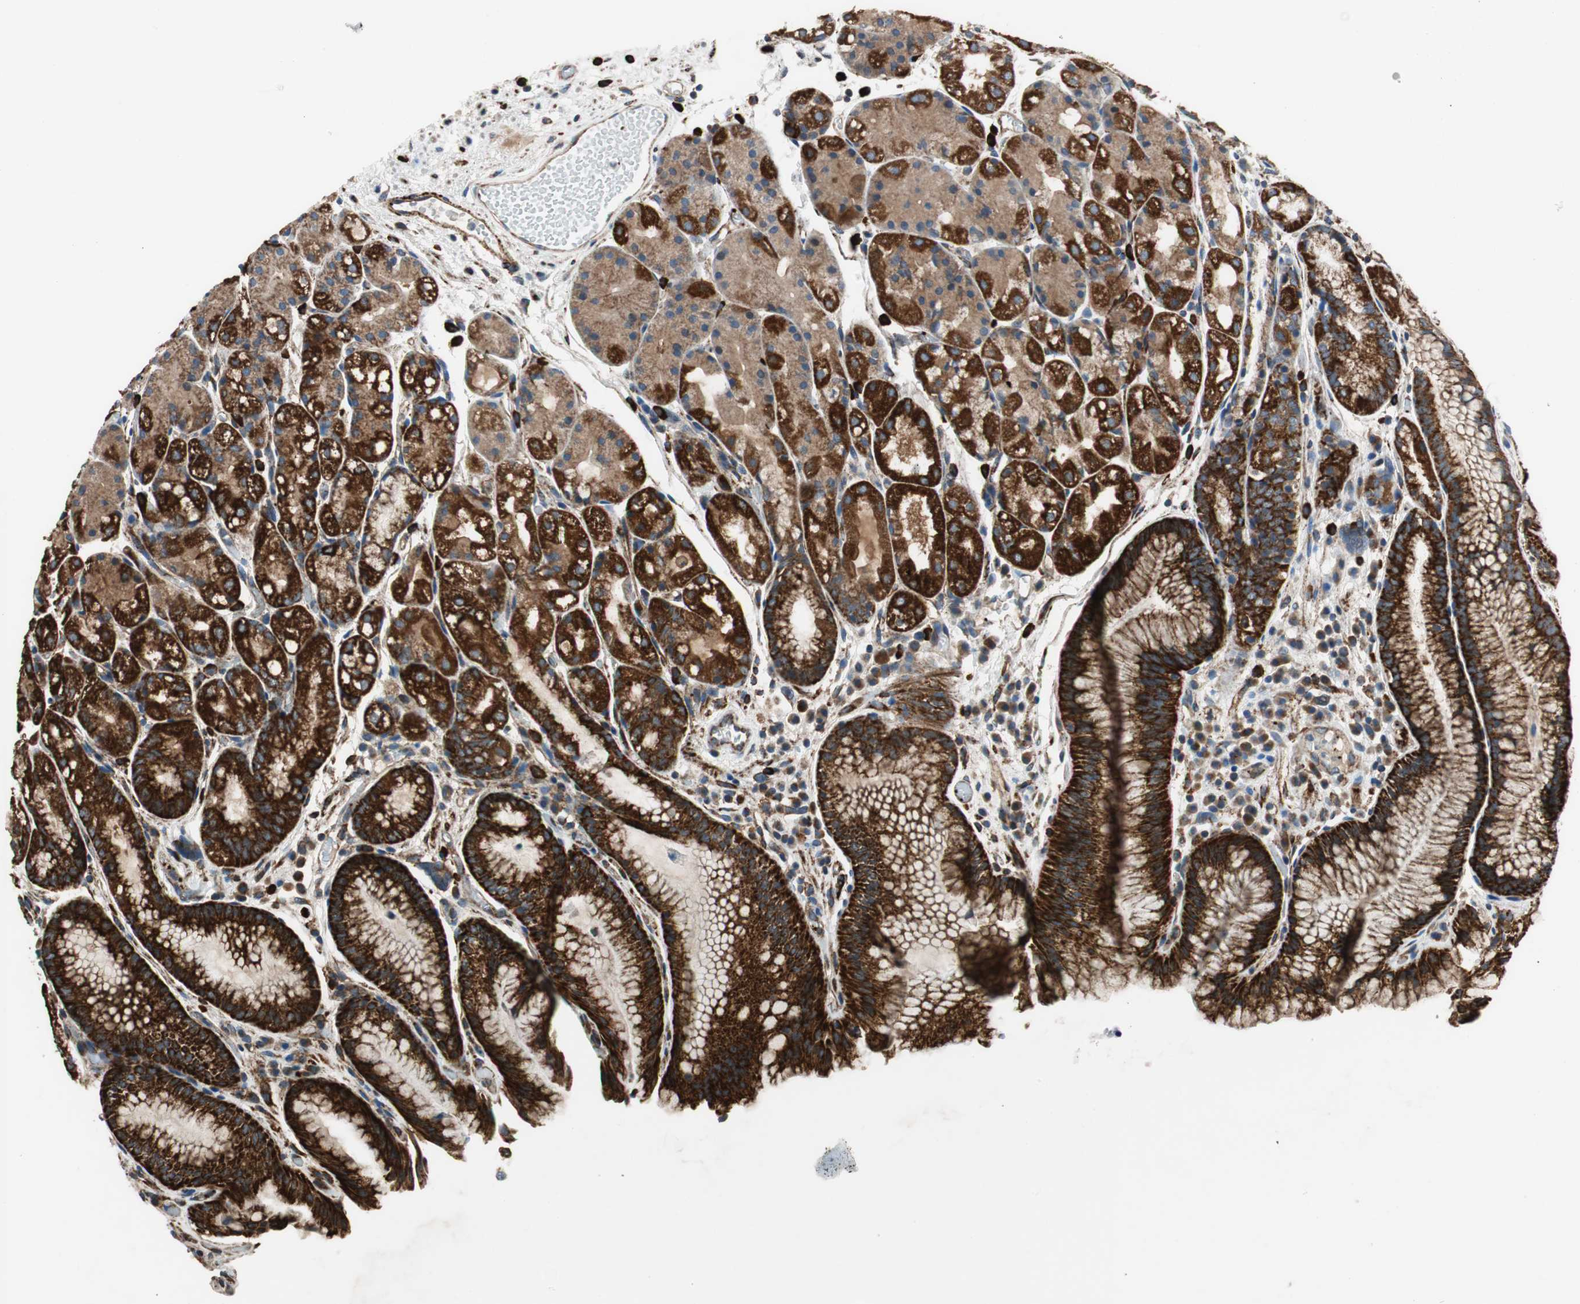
{"staining": {"intensity": "strong", "quantity": ">75%", "location": "cytoplasmic/membranous"}, "tissue": "stomach", "cell_type": "Glandular cells", "image_type": "normal", "snomed": [{"axis": "morphology", "description": "Normal tissue, NOS"}, {"axis": "topography", "description": "Stomach, upper"}], "caption": "A brown stain highlights strong cytoplasmic/membranous expression of a protein in glandular cells of unremarkable human stomach. The staining is performed using DAB brown chromogen to label protein expression. The nuclei are counter-stained blue using hematoxylin.", "gene": "AKAP1", "patient": {"sex": "male", "age": 72}}